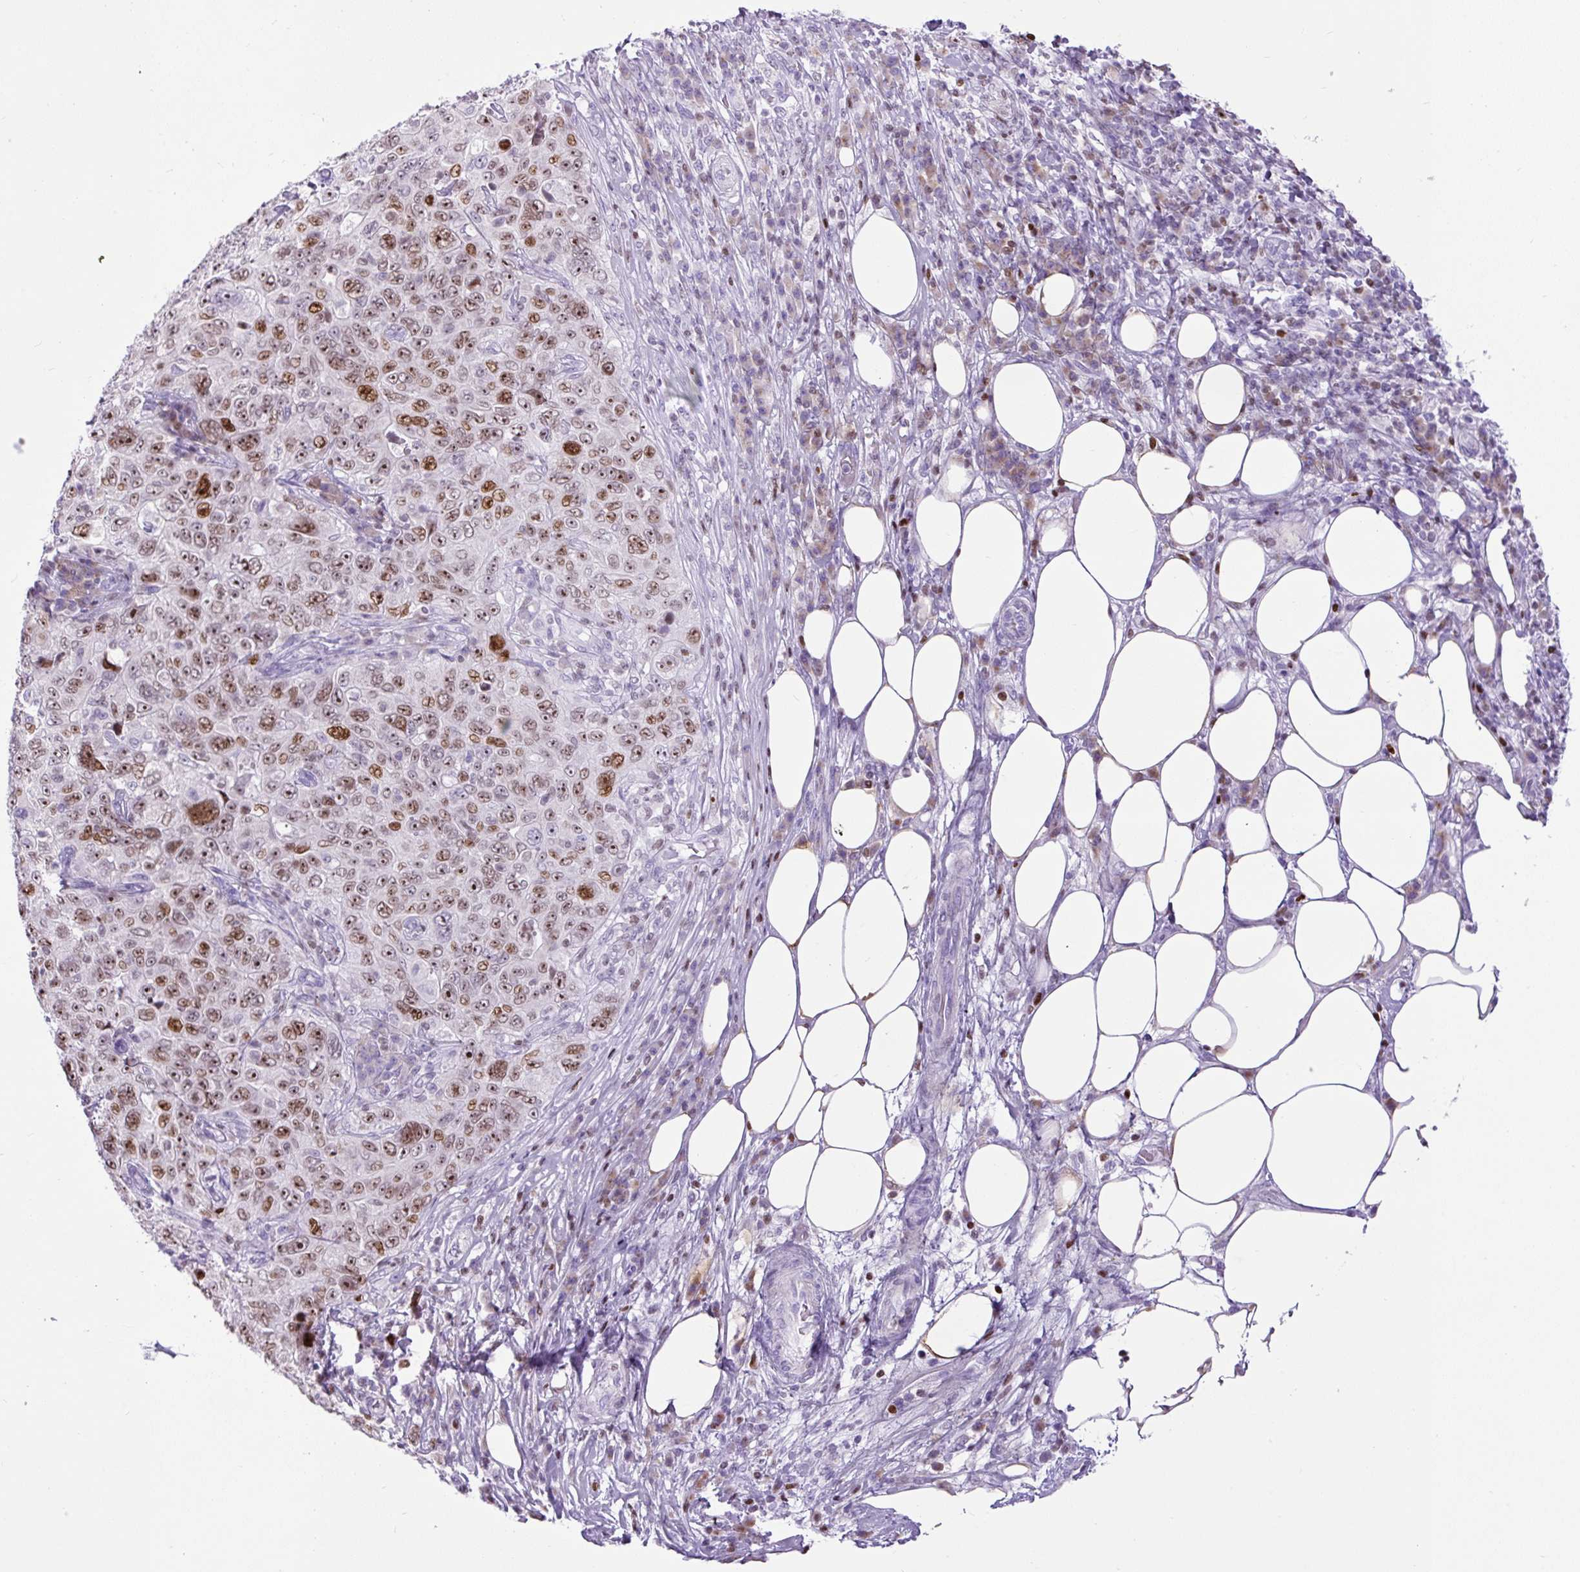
{"staining": {"intensity": "moderate", "quantity": ">75%", "location": "nuclear"}, "tissue": "pancreatic cancer", "cell_type": "Tumor cells", "image_type": "cancer", "snomed": [{"axis": "morphology", "description": "Adenocarcinoma, NOS"}, {"axis": "topography", "description": "Pancreas"}], "caption": "High-magnification brightfield microscopy of pancreatic adenocarcinoma stained with DAB (3,3'-diaminobenzidine) (brown) and counterstained with hematoxylin (blue). tumor cells exhibit moderate nuclear positivity is seen in about>75% of cells. (brown staining indicates protein expression, while blue staining denotes nuclei).", "gene": "SPC24", "patient": {"sex": "male", "age": 68}}